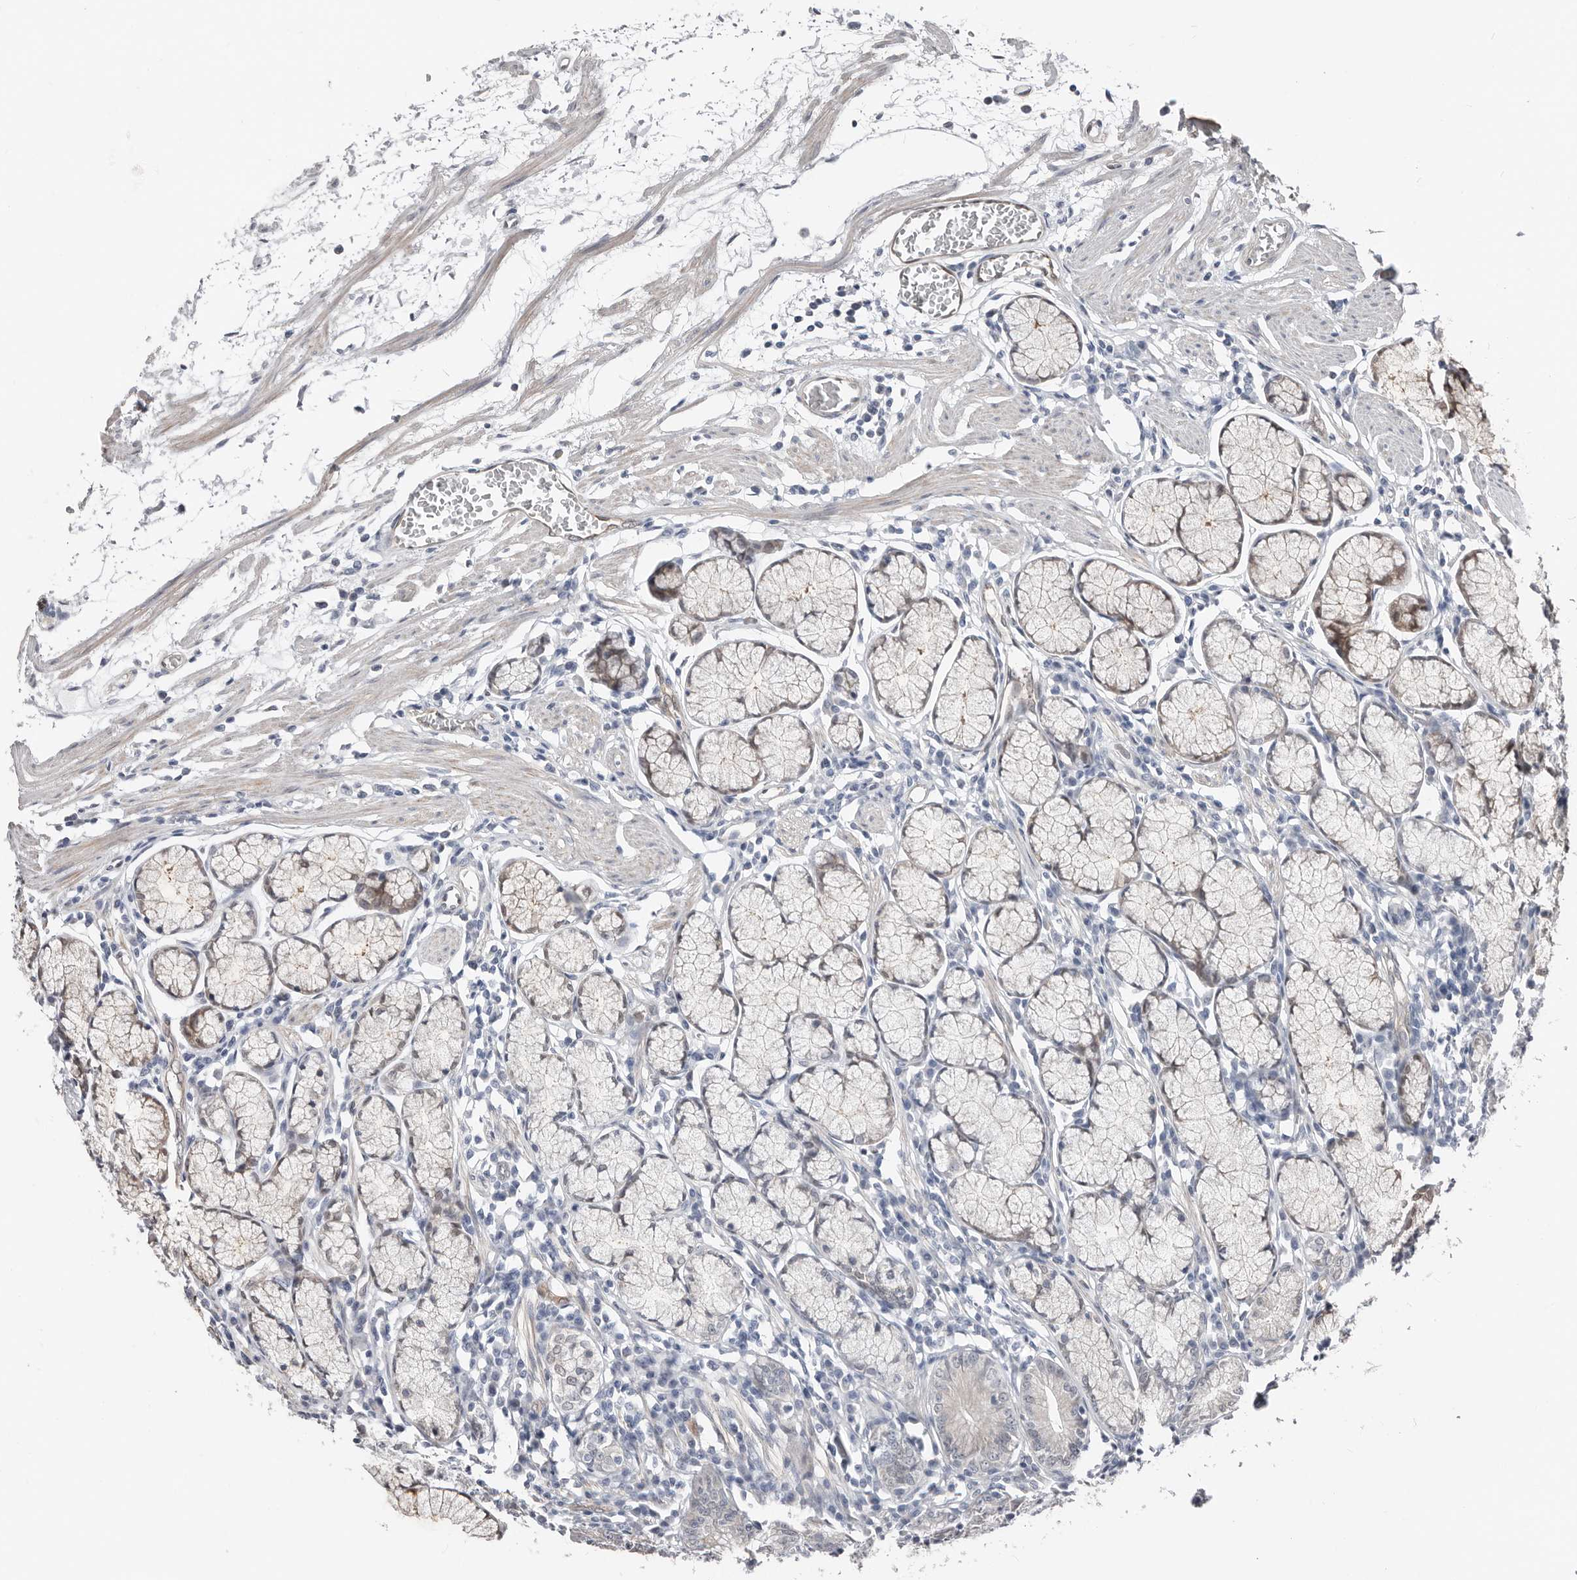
{"staining": {"intensity": "weak", "quantity": "<25%", "location": "cytoplasmic/membranous,nuclear"}, "tissue": "stomach", "cell_type": "Glandular cells", "image_type": "normal", "snomed": [{"axis": "morphology", "description": "Normal tissue, NOS"}, {"axis": "topography", "description": "Stomach"}], "caption": "Protein analysis of benign stomach reveals no significant expression in glandular cells.", "gene": "ASRGL1", "patient": {"sex": "male", "age": 55}}